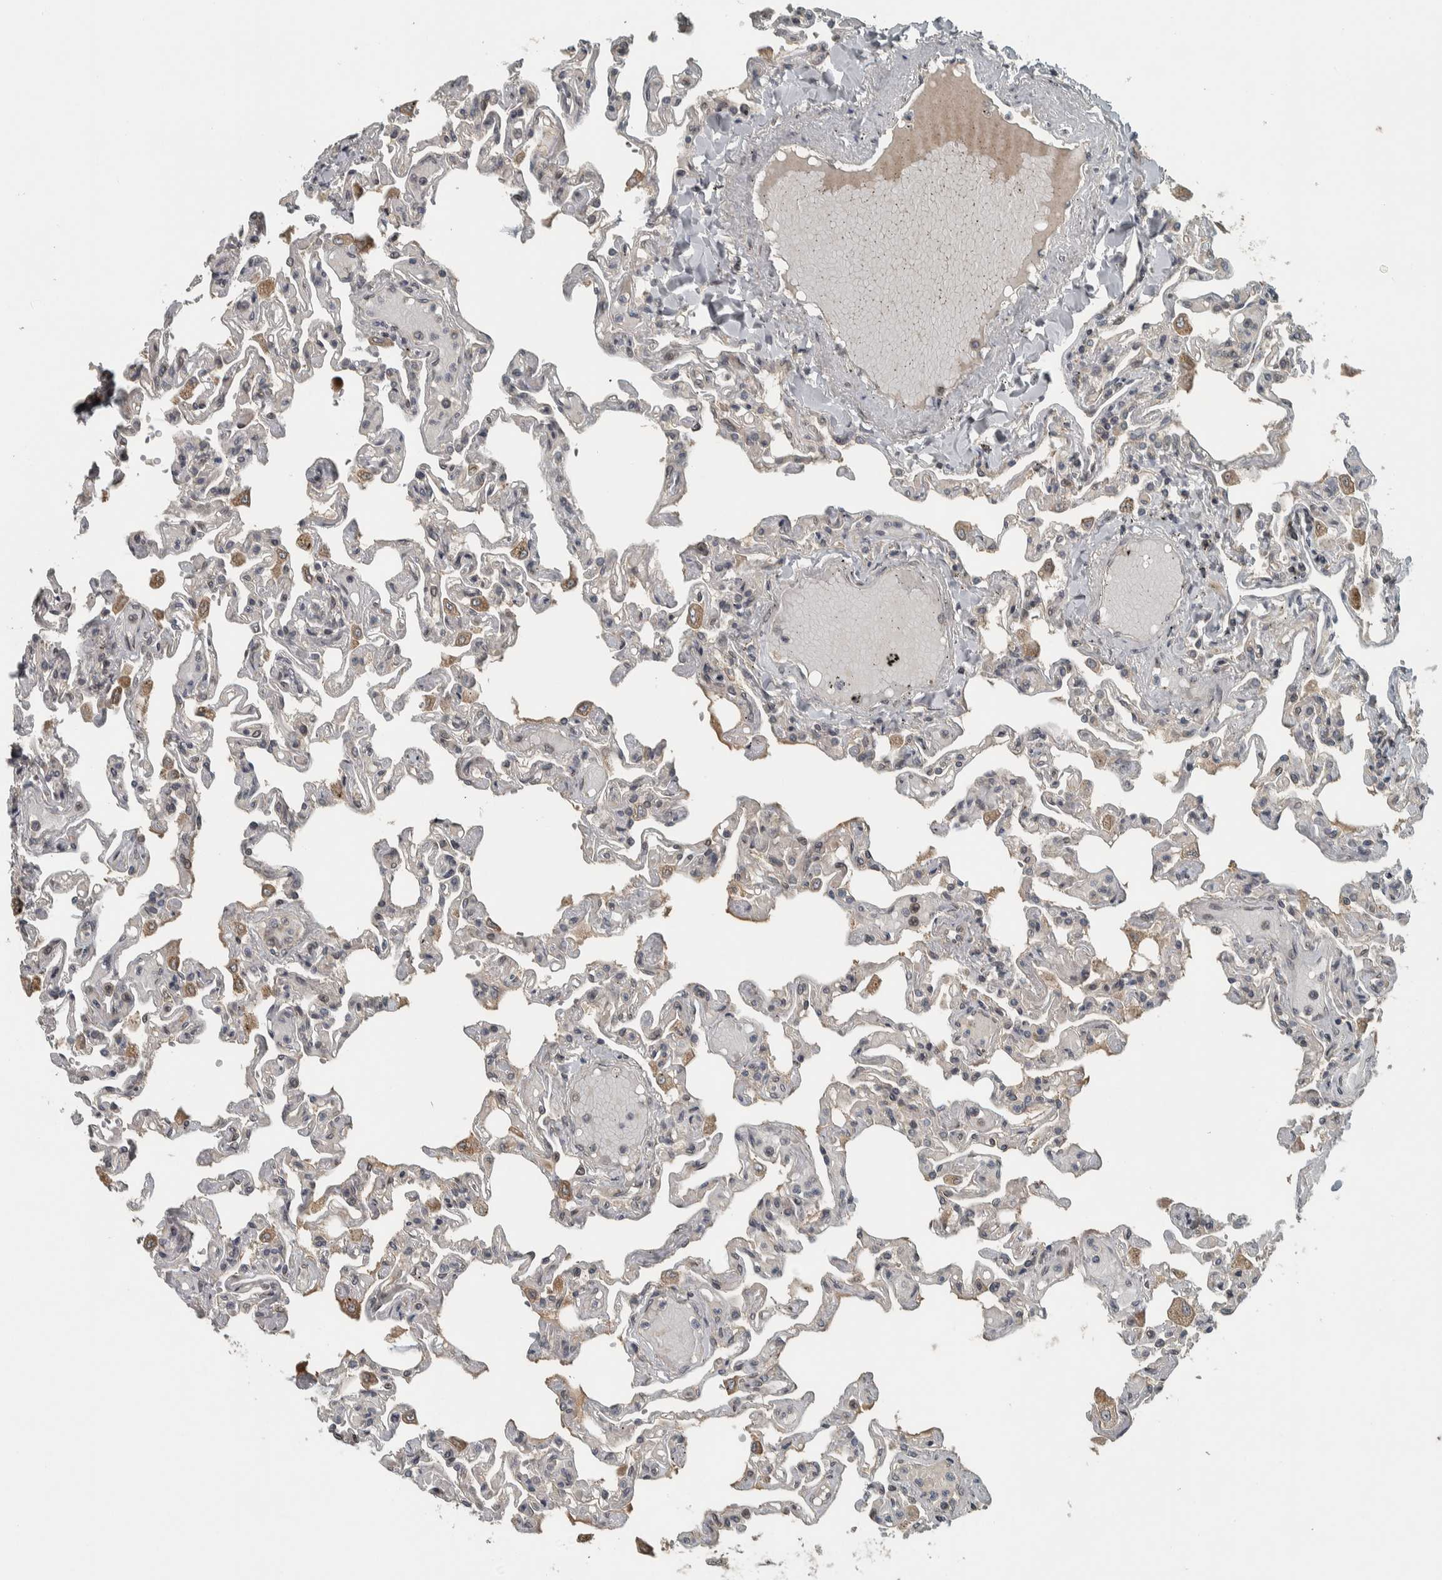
{"staining": {"intensity": "moderate", "quantity": "<25%", "location": "nuclear"}, "tissue": "lung", "cell_type": "Alveolar cells", "image_type": "normal", "snomed": [{"axis": "morphology", "description": "Normal tissue, NOS"}, {"axis": "topography", "description": "Lung"}], "caption": "Benign lung shows moderate nuclear positivity in about <25% of alveolar cells, visualized by immunohistochemistry.", "gene": "XPO5", "patient": {"sex": "male", "age": 21}}